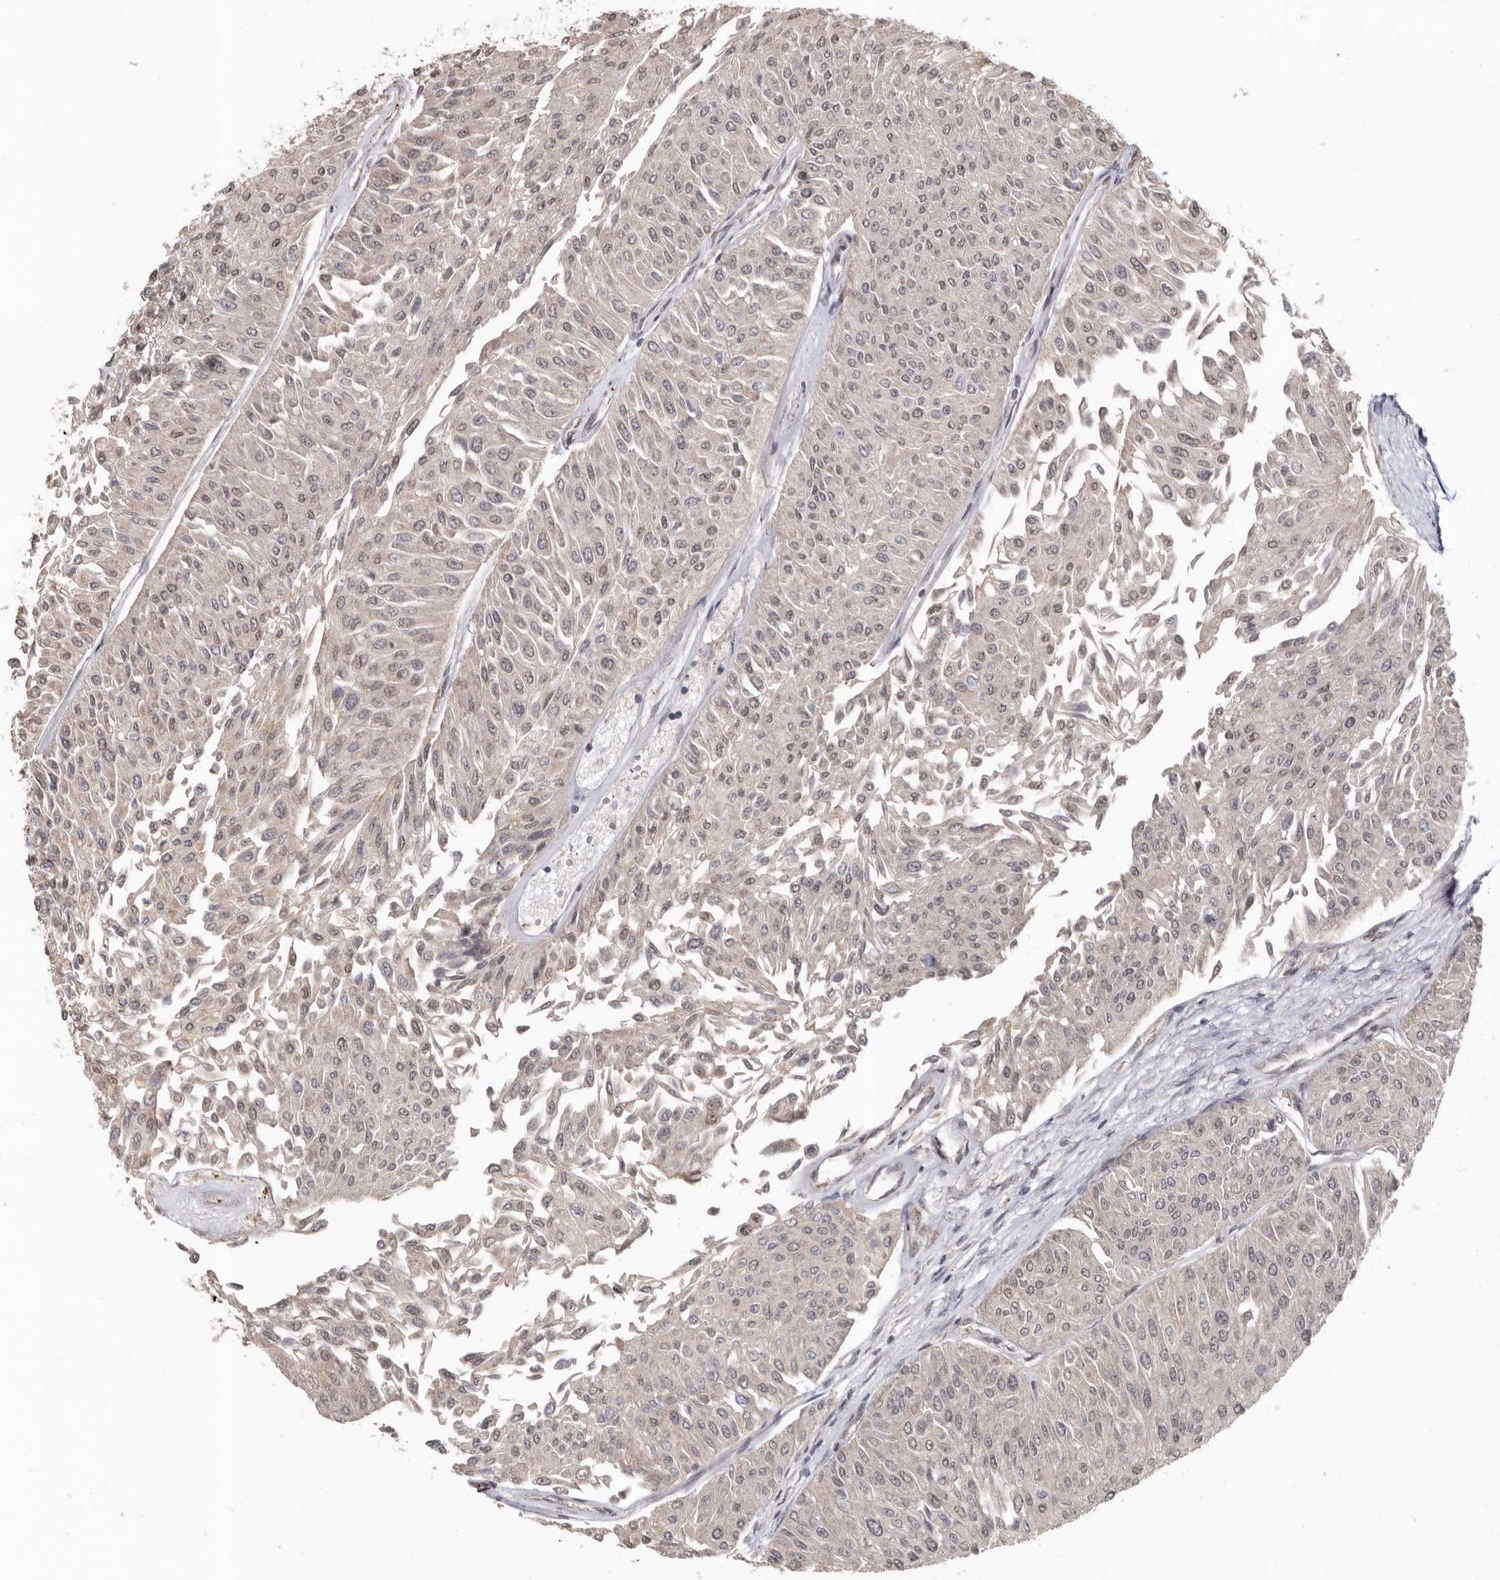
{"staining": {"intensity": "weak", "quantity": "25%-75%", "location": "cytoplasmic/membranous,nuclear"}, "tissue": "urothelial cancer", "cell_type": "Tumor cells", "image_type": "cancer", "snomed": [{"axis": "morphology", "description": "Urothelial carcinoma, Low grade"}, {"axis": "topography", "description": "Urinary bladder"}], "caption": "High-magnification brightfield microscopy of urothelial cancer stained with DAB (3,3'-diaminobenzidine) (brown) and counterstained with hematoxylin (blue). tumor cells exhibit weak cytoplasmic/membranous and nuclear expression is appreciated in about25%-75% of cells. Nuclei are stained in blue.", "gene": "LRGUK", "patient": {"sex": "male", "age": 67}}